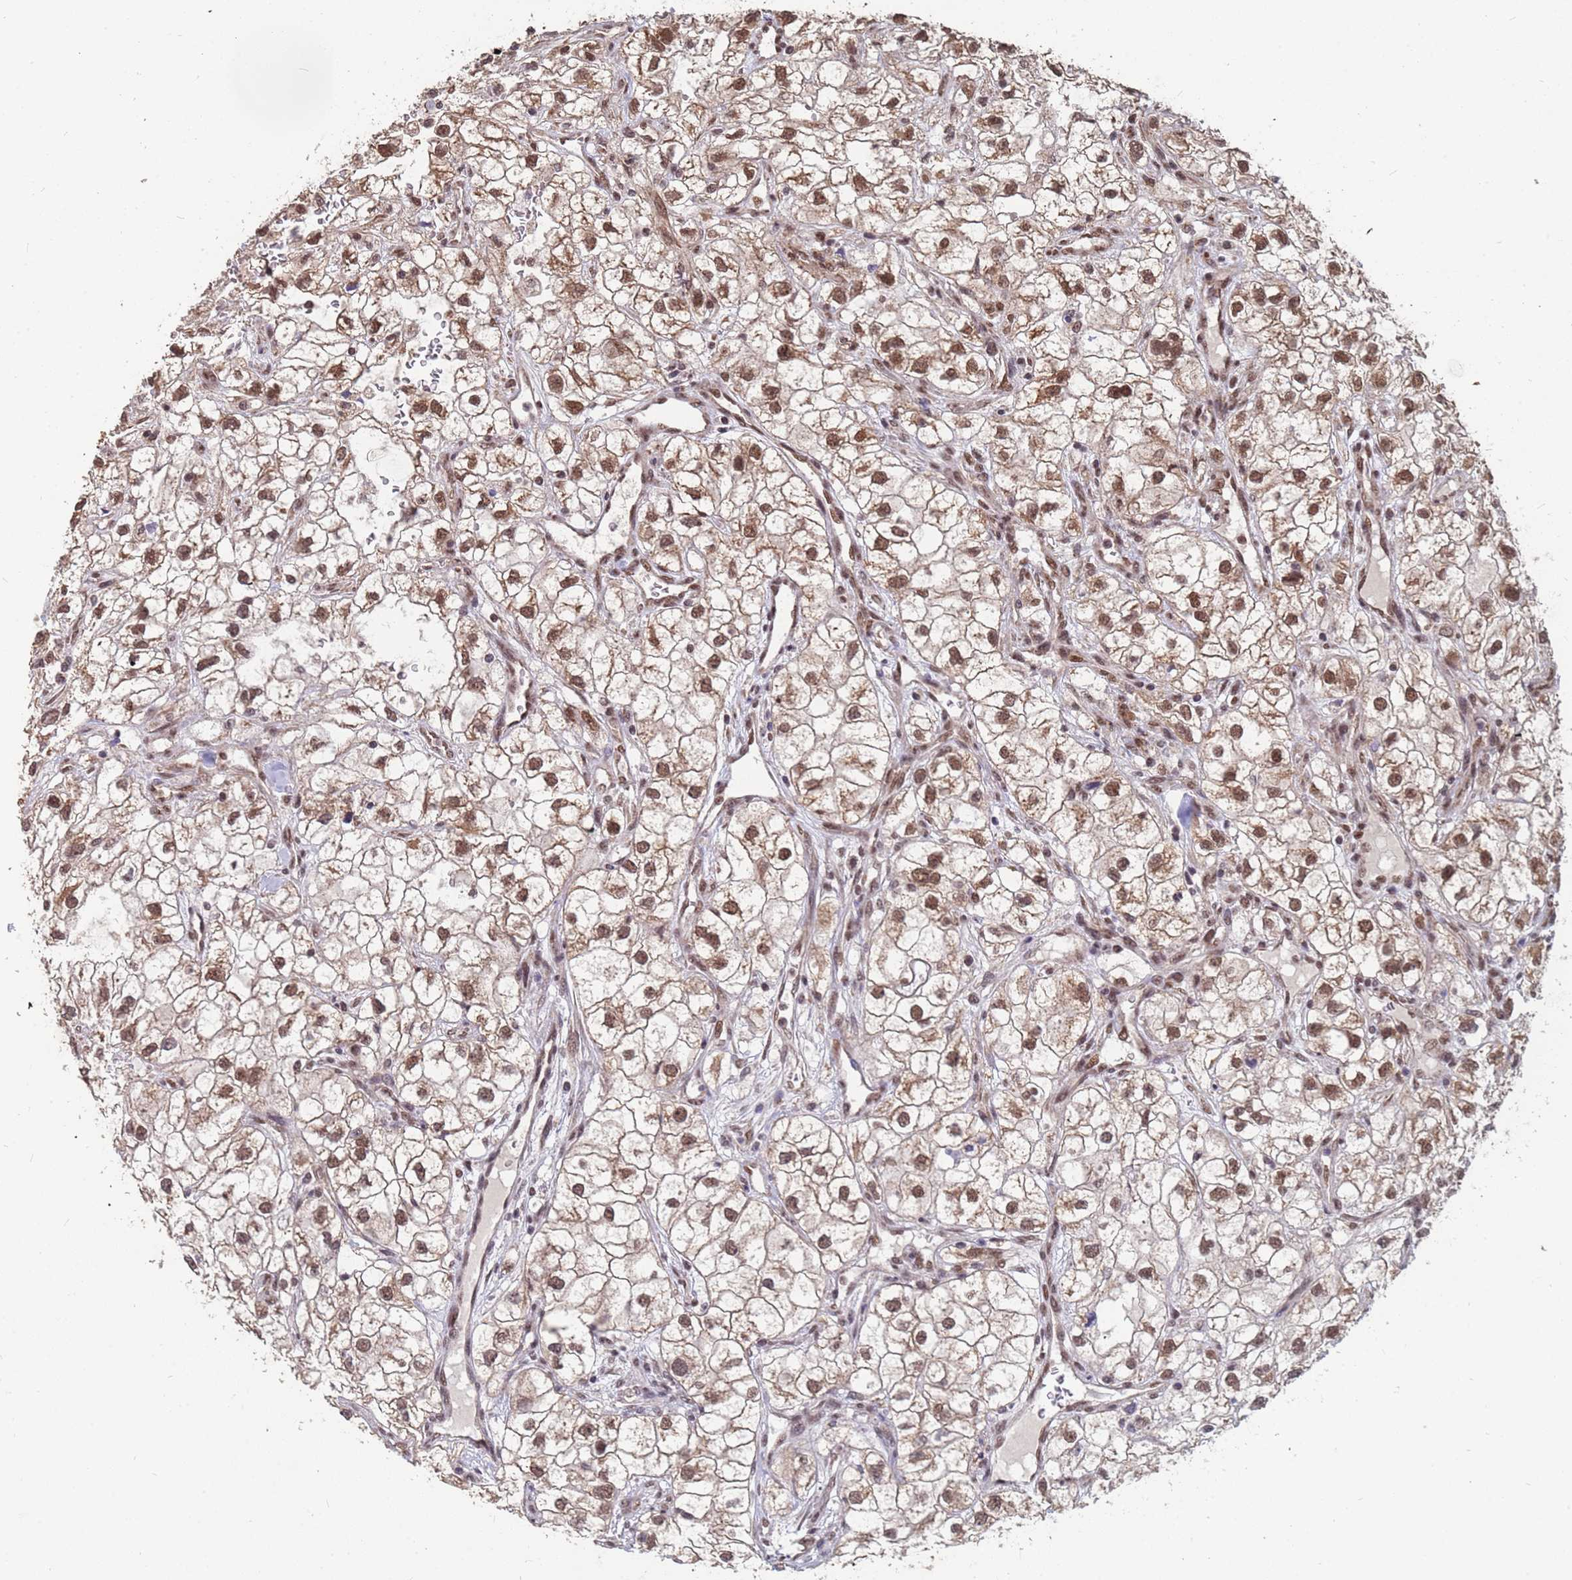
{"staining": {"intensity": "moderate", "quantity": ">75%", "location": "cytoplasmic/membranous,nuclear"}, "tissue": "renal cancer", "cell_type": "Tumor cells", "image_type": "cancer", "snomed": [{"axis": "morphology", "description": "Adenocarcinoma, NOS"}, {"axis": "topography", "description": "Kidney"}], "caption": "Protein analysis of adenocarcinoma (renal) tissue shows moderate cytoplasmic/membranous and nuclear positivity in about >75% of tumor cells. The protein is shown in brown color, while the nuclei are stained blue.", "gene": "DENND2B", "patient": {"sex": "male", "age": 59}}